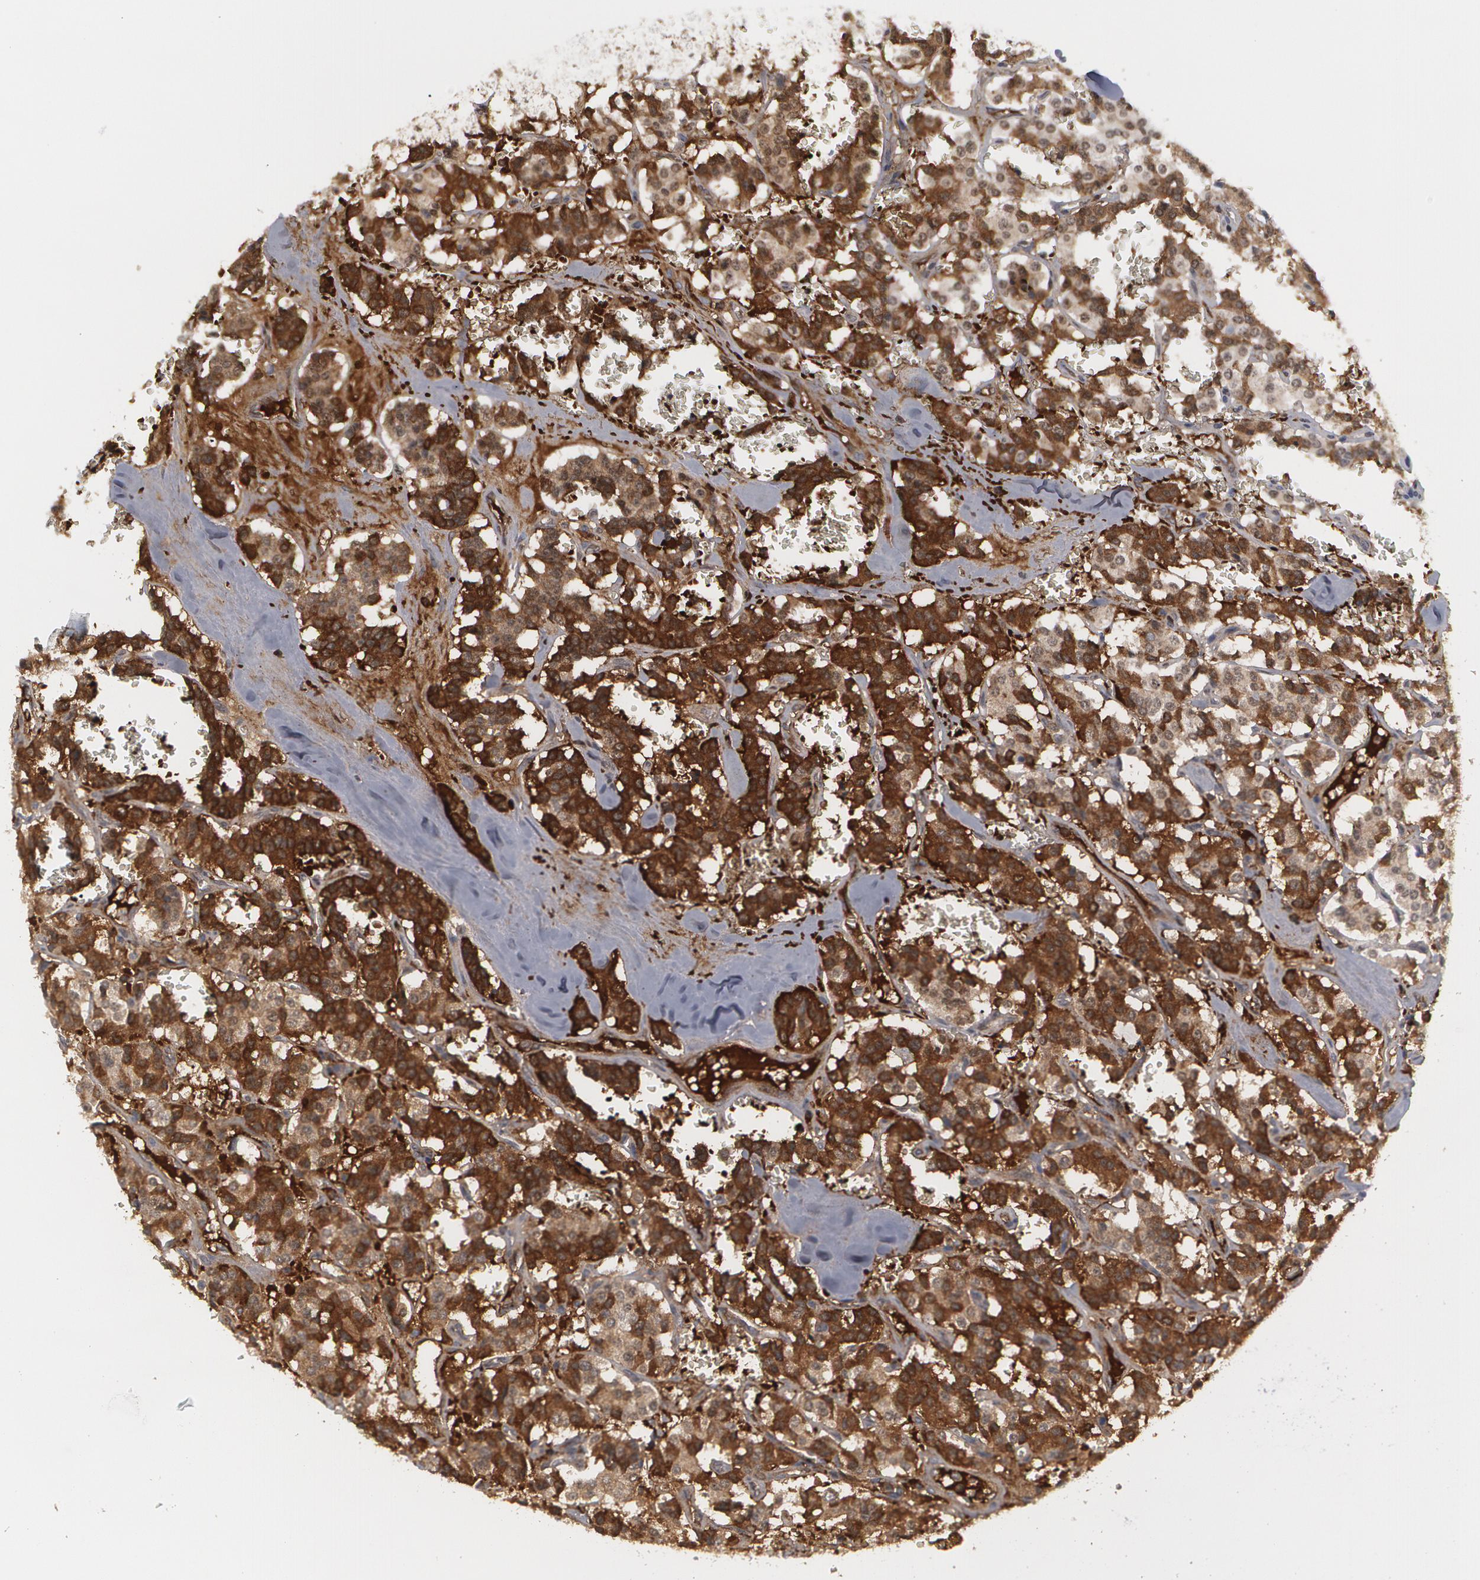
{"staining": {"intensity": "moderate", "quantity": ">75%", "location": "cytoplasmic/membranous,nuclear"}, "tissue": "carcinoid", "cell_type": "Tumor cells", "image_type": "cancer", "snomed": [{"axis": "morphology", "description": "Carcinoid, malignant, NOS"}, {"axis": "topography", "description": "Bronchus"}], "caption": "Protein expression analysis of carcinoid shows moderate cytoplasmic/membranous and nuclear staining in about >75% of tumor cells. The staining is performed using DAB (3,3'-diaminobenzidine) brown chromogen to label protein expression. The nuclei are counter-stained blue using hematoxylin.", "gene": "LRG1", "patient": {"sex": "male", "age": 55}}